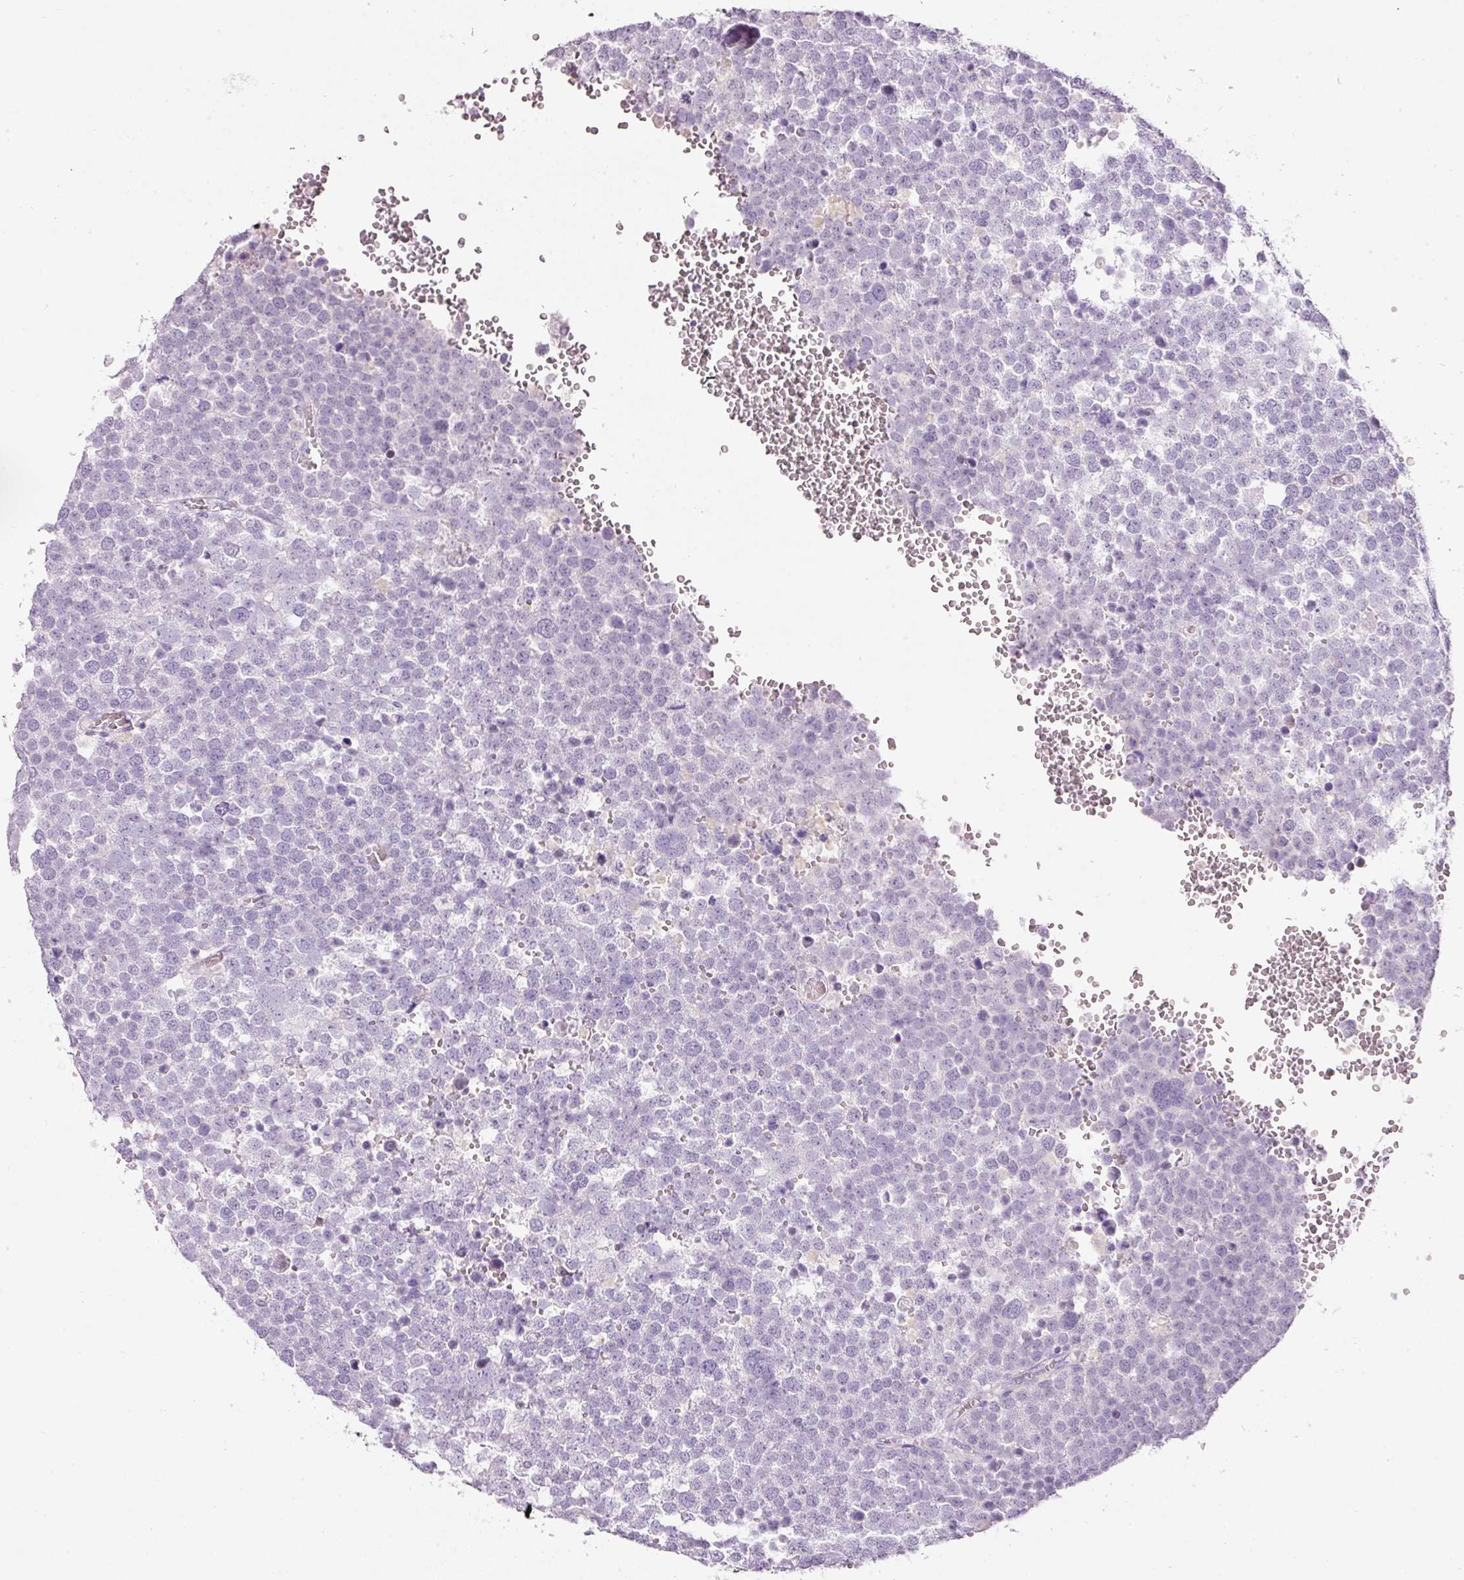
{"staining": {"intensity": "negative", "quantity": "none", "location": "none"}, "tissue": "testis cancer", "cell_type": "Tumor cells", "image_type": "cancer", "snomed": [{"axis": "morphology", "description": "Seminoma, NOS"}, {"axis": "topography", "description": "Testis"}], "caption": "A high-resolution image shows IHC staining of testis seminoma, which reveals no significant expression in tumor cells. (Immunohistochemistry, brightfield microscopy, high magnification).", "gene": "DNM1", "patient": {"sex": "male", "age": 71}}